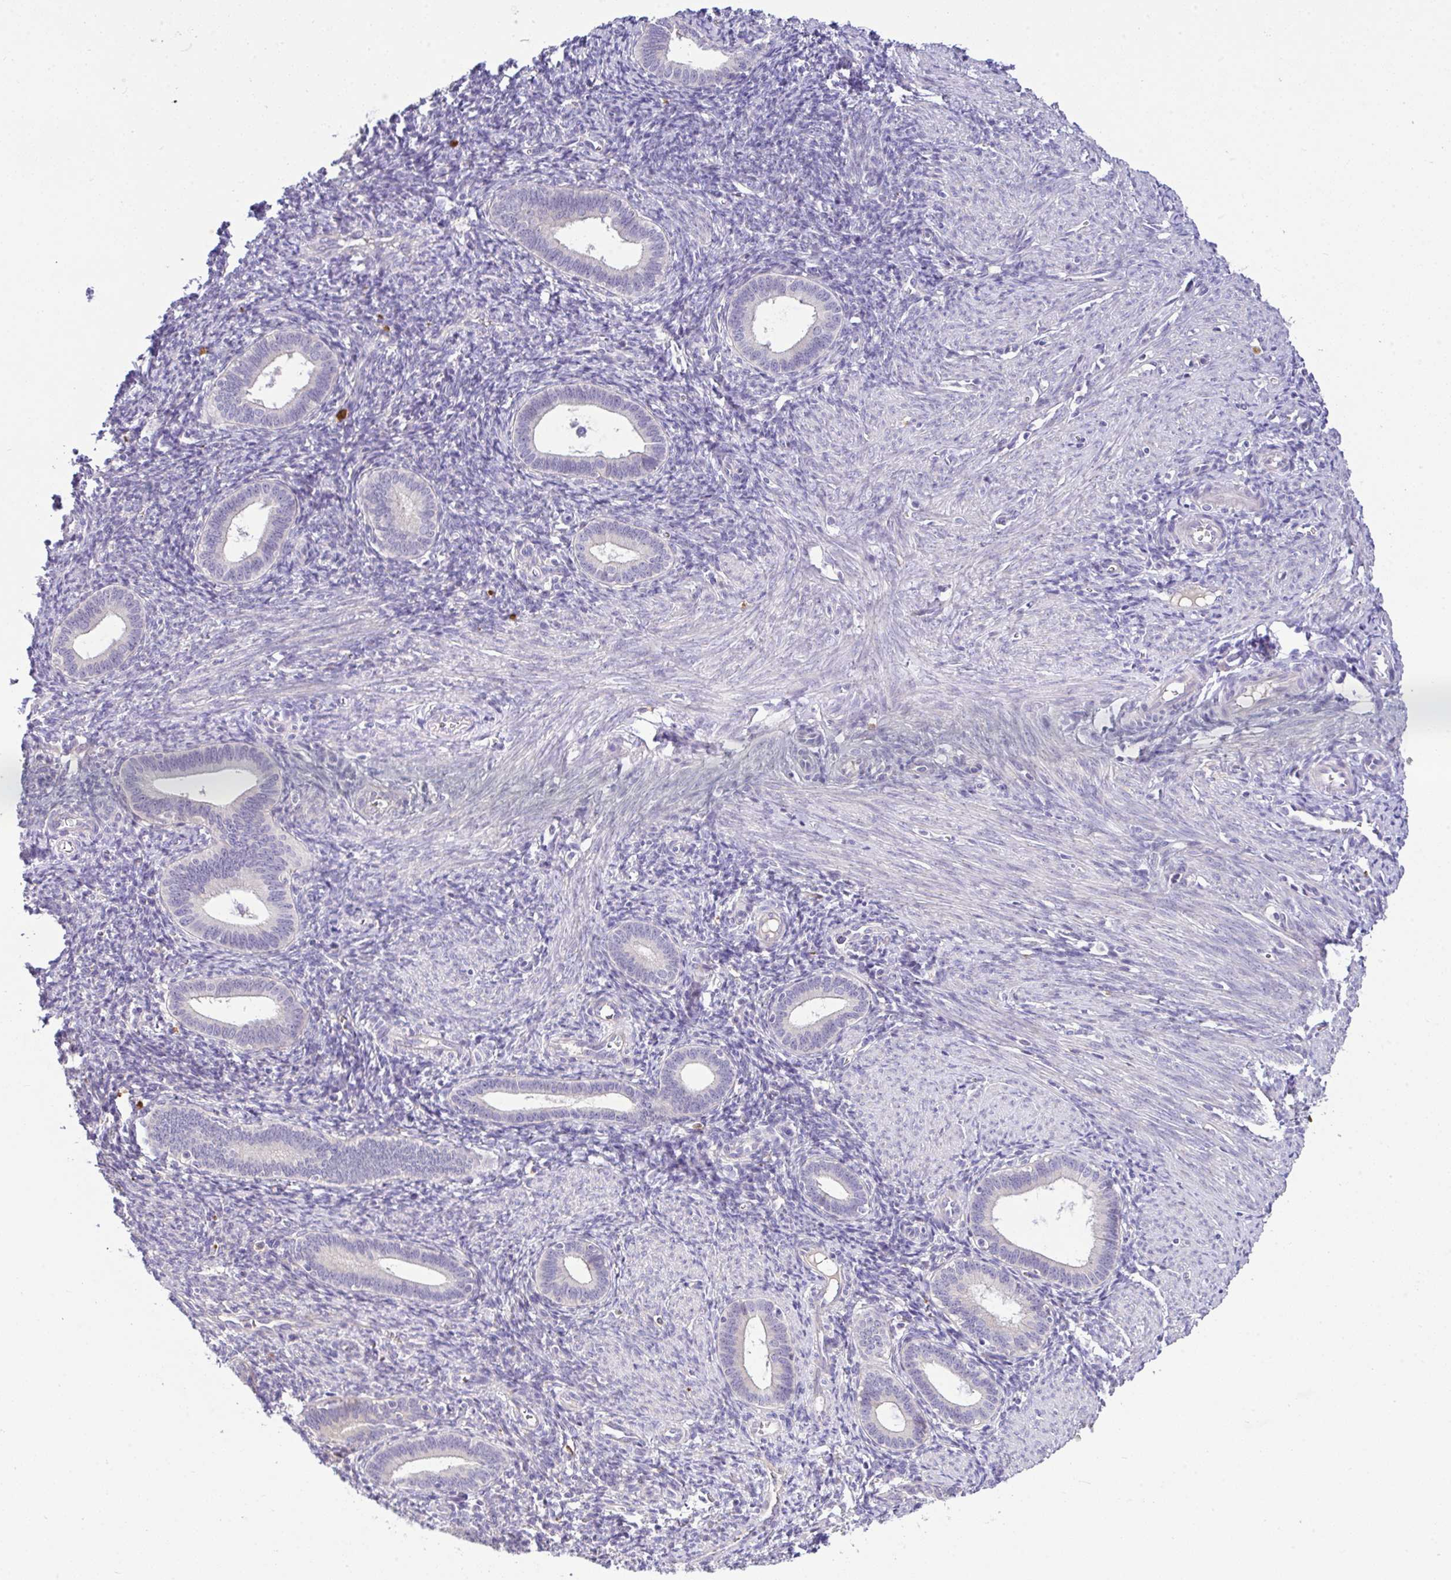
{"staining": {"intensity": "negative", "quantity": "none", "location": "none"}, "tissue": "endometrium", "cell_type": "Cells in endometrial stroma", "image_type": "normal", "snomed": [{"axis": "morphology", "description": "Normal tissue, NOS"}, {"axis": "topography", "description": "Endometrium"}], "caption": "Histopathology image shows no protein staining in cells in endometrial stroma of unremarkable endometrium. (Brightfield microscopy of DAB (3,3'-diaminobenzidine) IHC at high magnification).", "gene": "EPN3", "patient": {"sex": "female", "age": 41}}